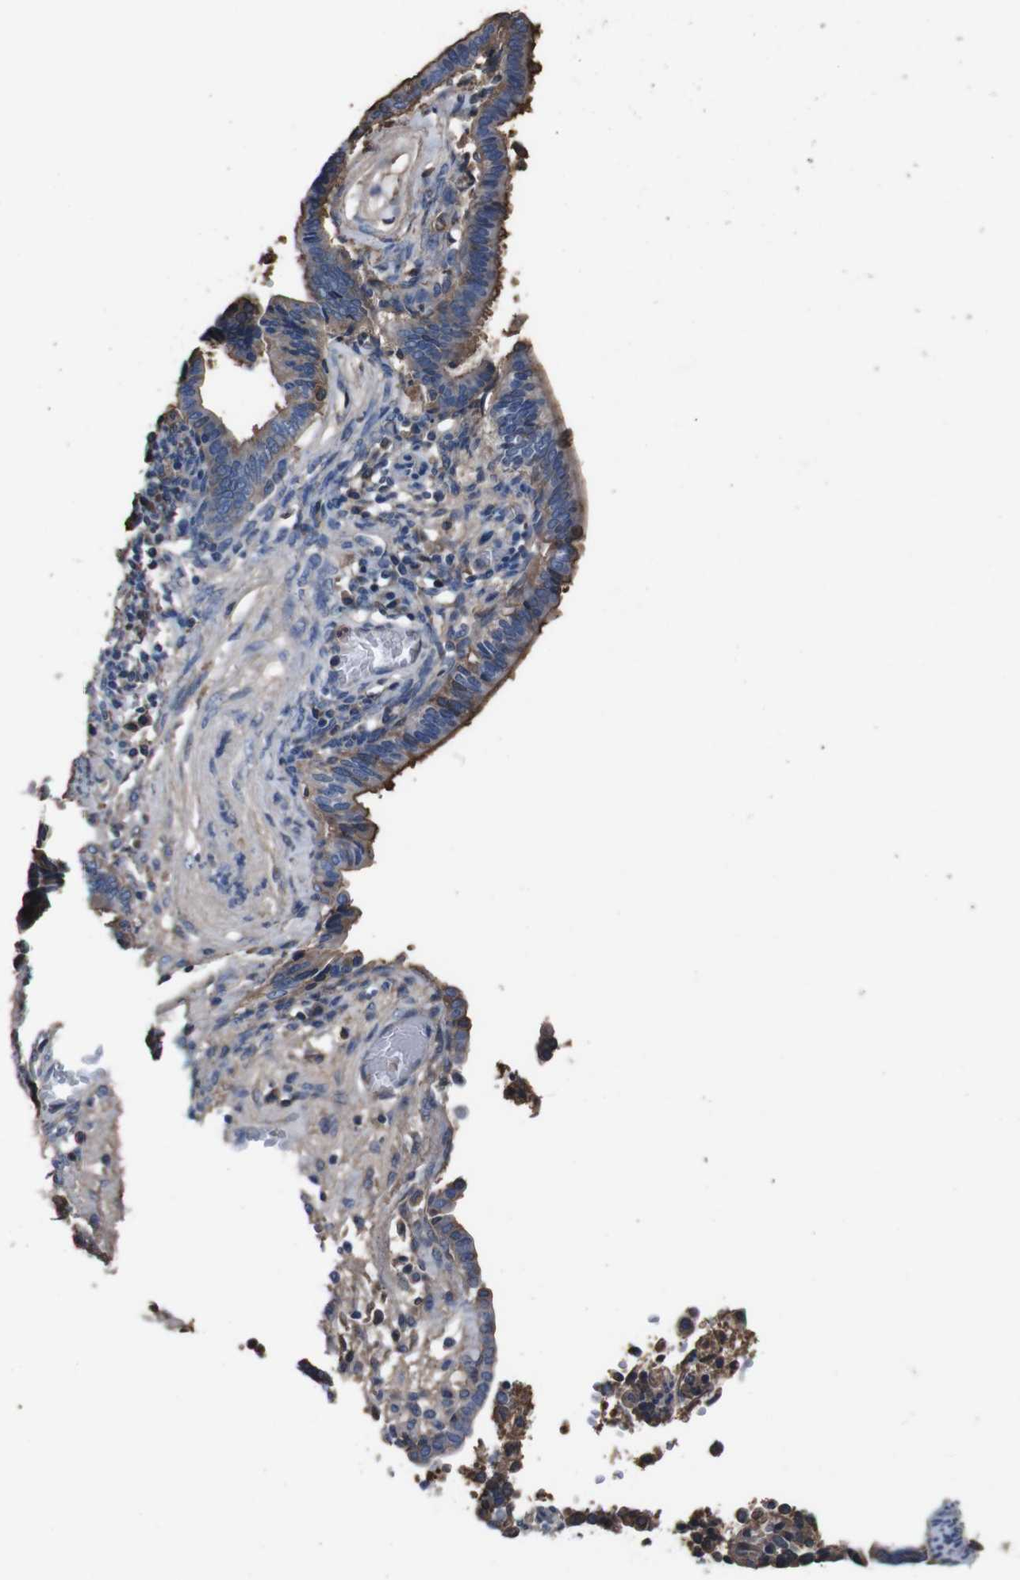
{"staining": {"intensity": "weak", "quantity": "25%-75%", "location": "cytoplasmic/membranous"}, "tissue": "cervical cancer", "cell_type": "Tumor cells", "image_type": "cancer", "snomed": [{"axis": "morphology", "description": "Adenocarcinoma, NOS"}, {"axis": "topography", "description": "Cervix"}], "caption": "Protein staining exhibits weak cytoplasmic/membranous positivity in about 25%-75% of tumor cells in adenocarcinoma (cervical). The staining was performed using DAB, with brown indicating positive protein expression. Nuclei are stained blue with hematoxylin.", "gene": "LEP", "patient": {"sex": "female", "age": 44}}